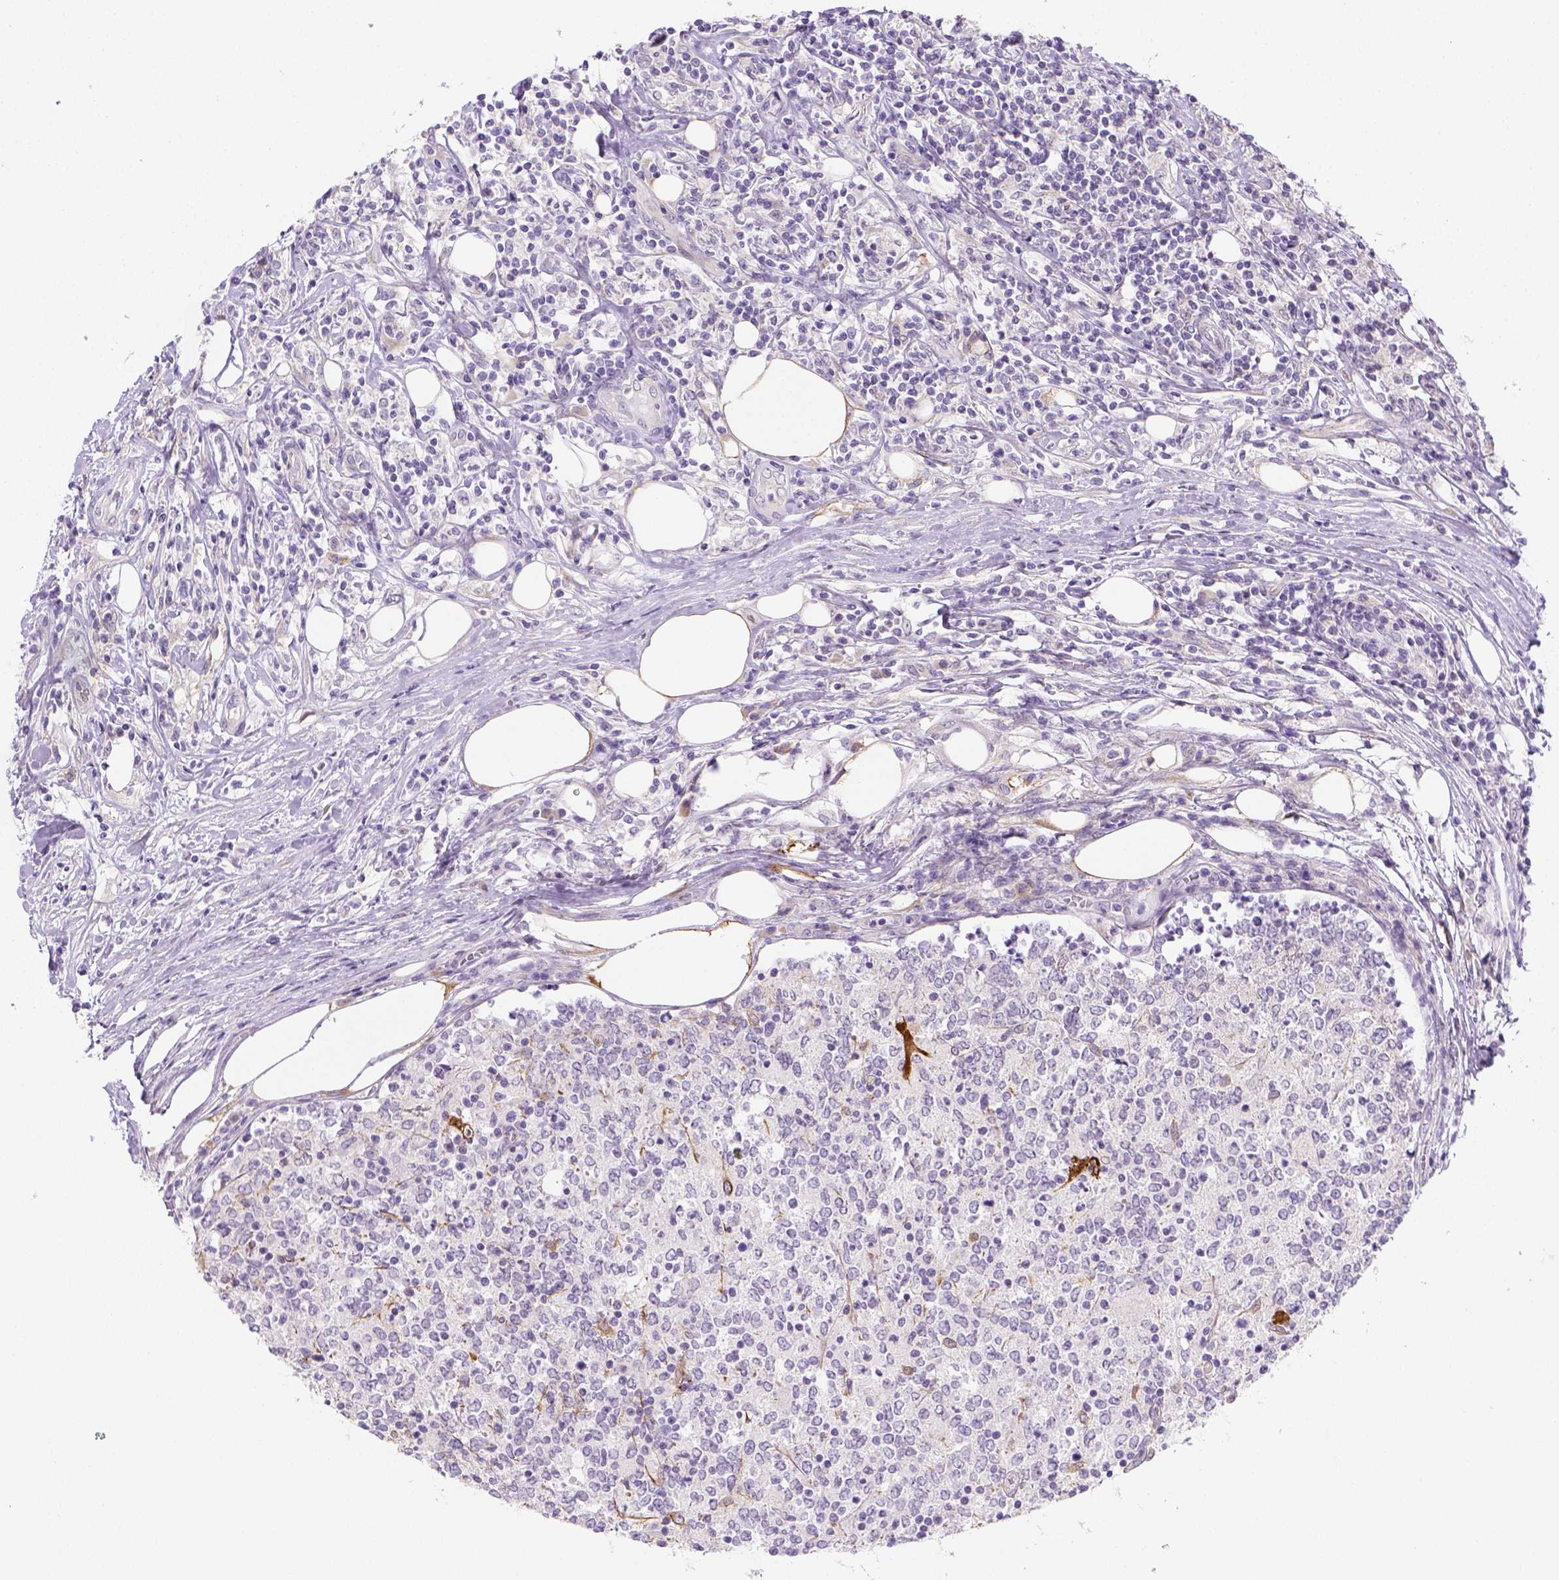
{"staining": {"intensity": "negative", "quantity": "none", "location": "none"}, "tissue": "lymphoma", "cell_type": "Tumor cells", "image_type": "cancer", "snomed": [{"axis": "morphology", "description": "Malignant lymphoma, non-Hodgkin's type, High grade"}, {"axis": "topography", "description": "Lymph node"}], "caption": "Human lymphoma stained for a protein using immunohistochemistry (IHC) shows no expression in tumor cells.", "gene": "CACNB1", "patient": {"sex": "female", "age": 84}}